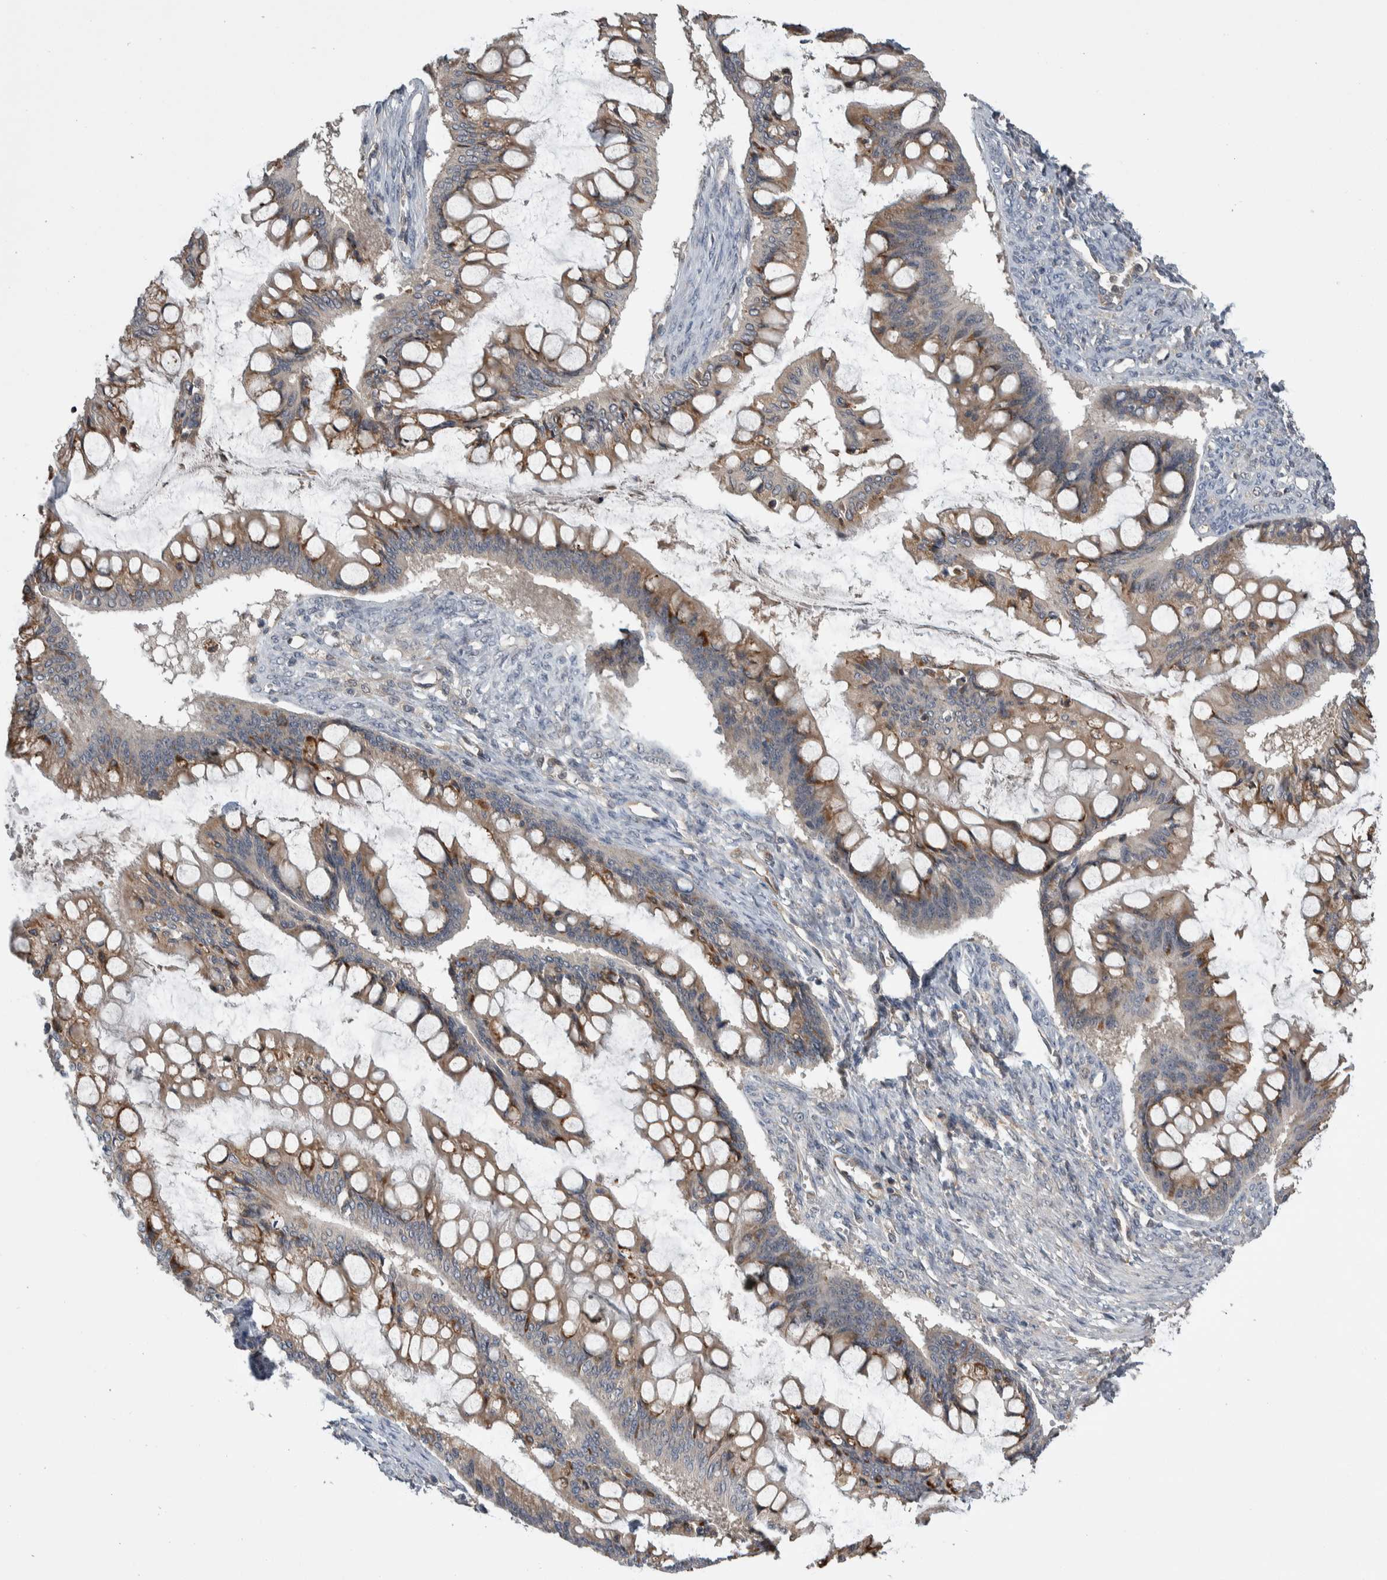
{"staining": {"intensity": "weak", "quantity": ">75%", "location": "cytoplasmic/membranous"}, "tissue": "ovarian cancer", "cell_type": "Tumor cells", "image_type": "cancer", "snomed": [{"axis": "morphology", "description": "Cystadenocarcinoma, mucinous, NOS"}, {"axis": "topography", "description": "Ovary"}], "caption": "A low amount of weak cytoplasmic/membranous positivity is seen in approximately >75% of tumor cells in ovarian cancer tissue. (Stains: DAB (3,3'-diaminobenzidine) in brown, nuclei in blue, Microscopy: brightfield microscopy at high magnification).", "gene": "PRDM4", "patient": {"sex": "female", "age": 73}}